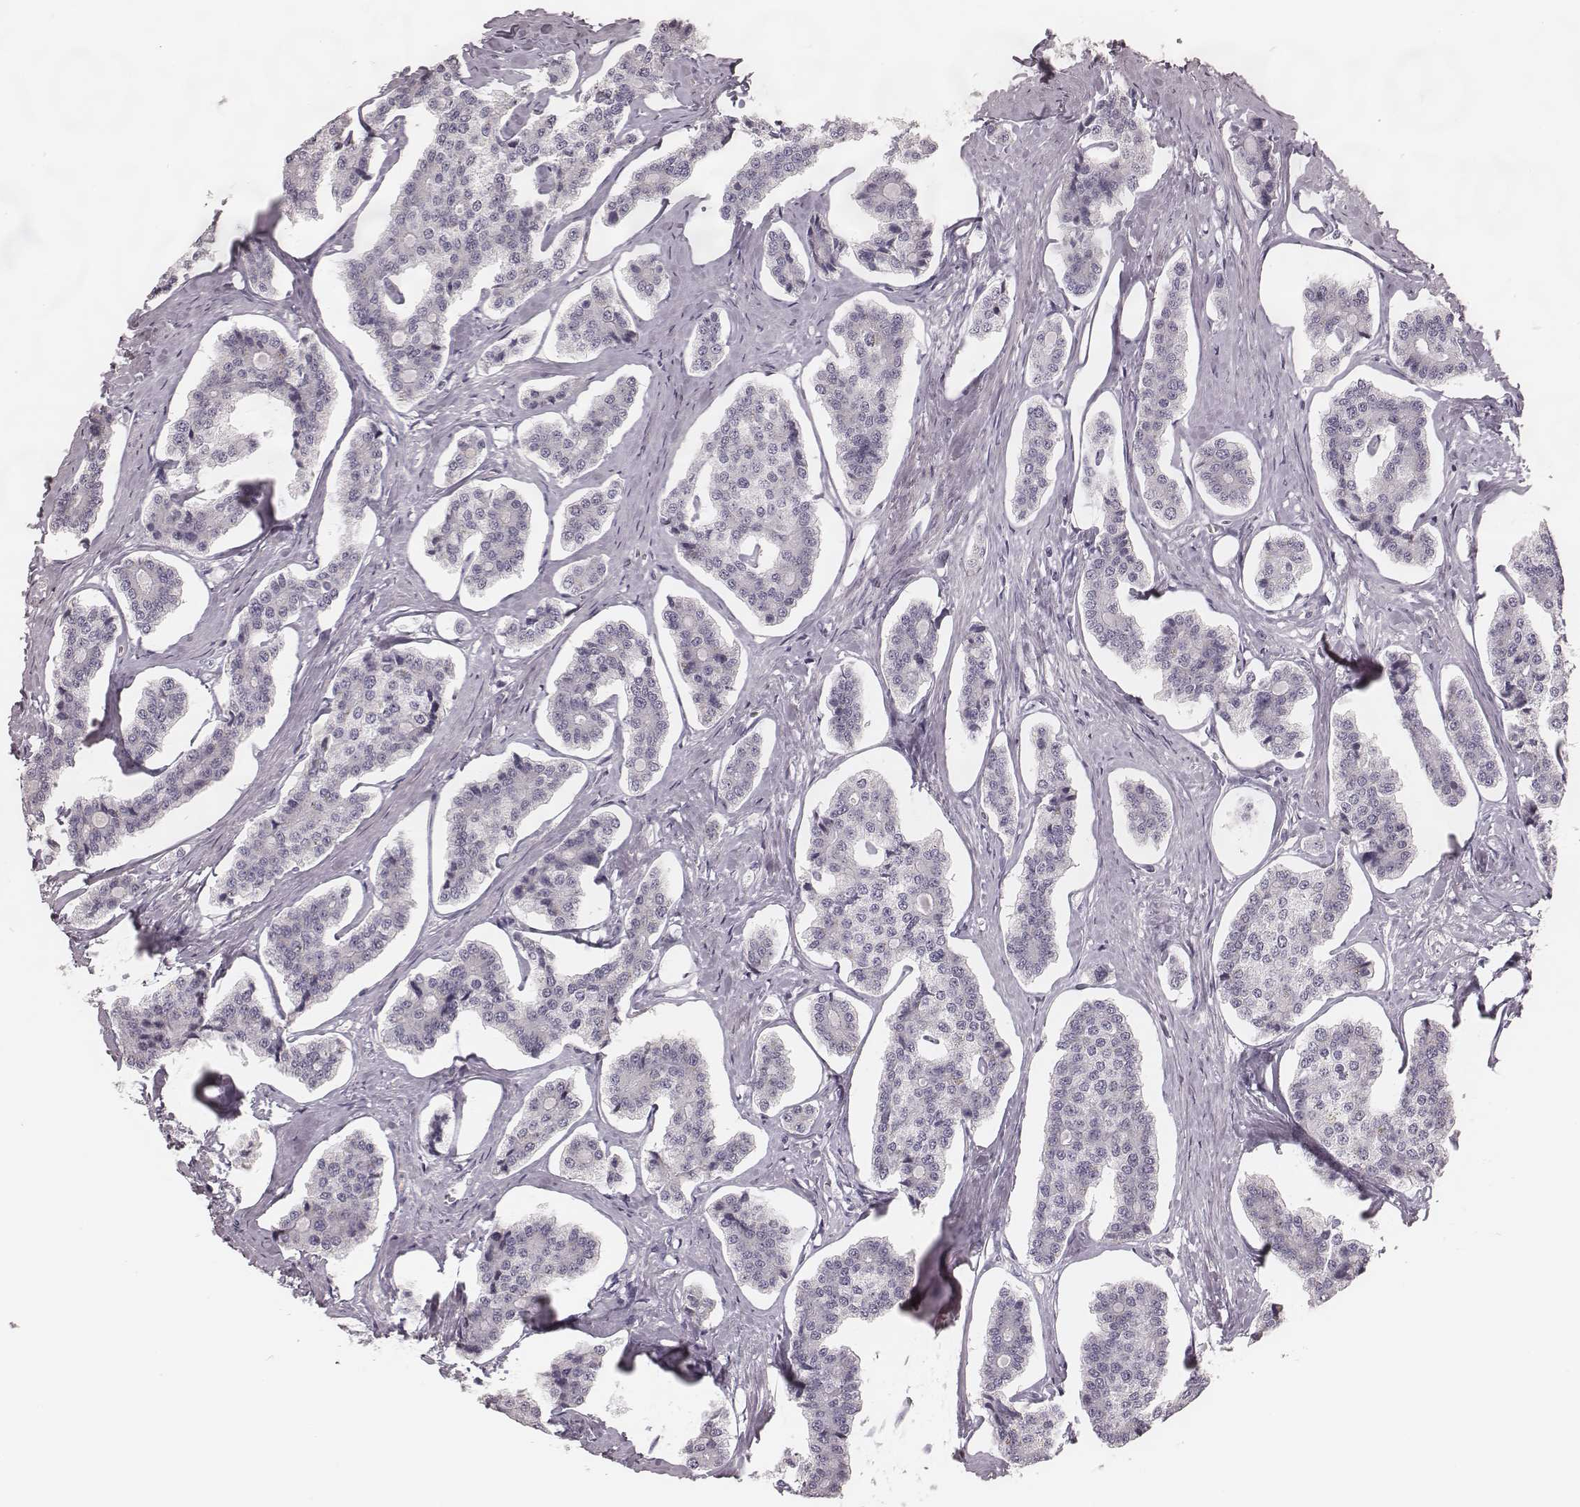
{"staining": {"intensity": "negative", "quantity": "none", "location": "none"}, "tissue": "carcinoid", "cell_type": "Tumor cells", "image_type": "cancer", "snomed": [{"axis": "morphology", "description": "Carcinoid, malignant, NOS"}, {"axis": "topography", "description": "Small intestine"}], "caption": "This is a photomicrograph of immunohistochemistry staining of carcinoid (malignant), which shows no staining in tumor cells.", "gene": "SPA17", "patient": {"sex": "female", "age": 65}}